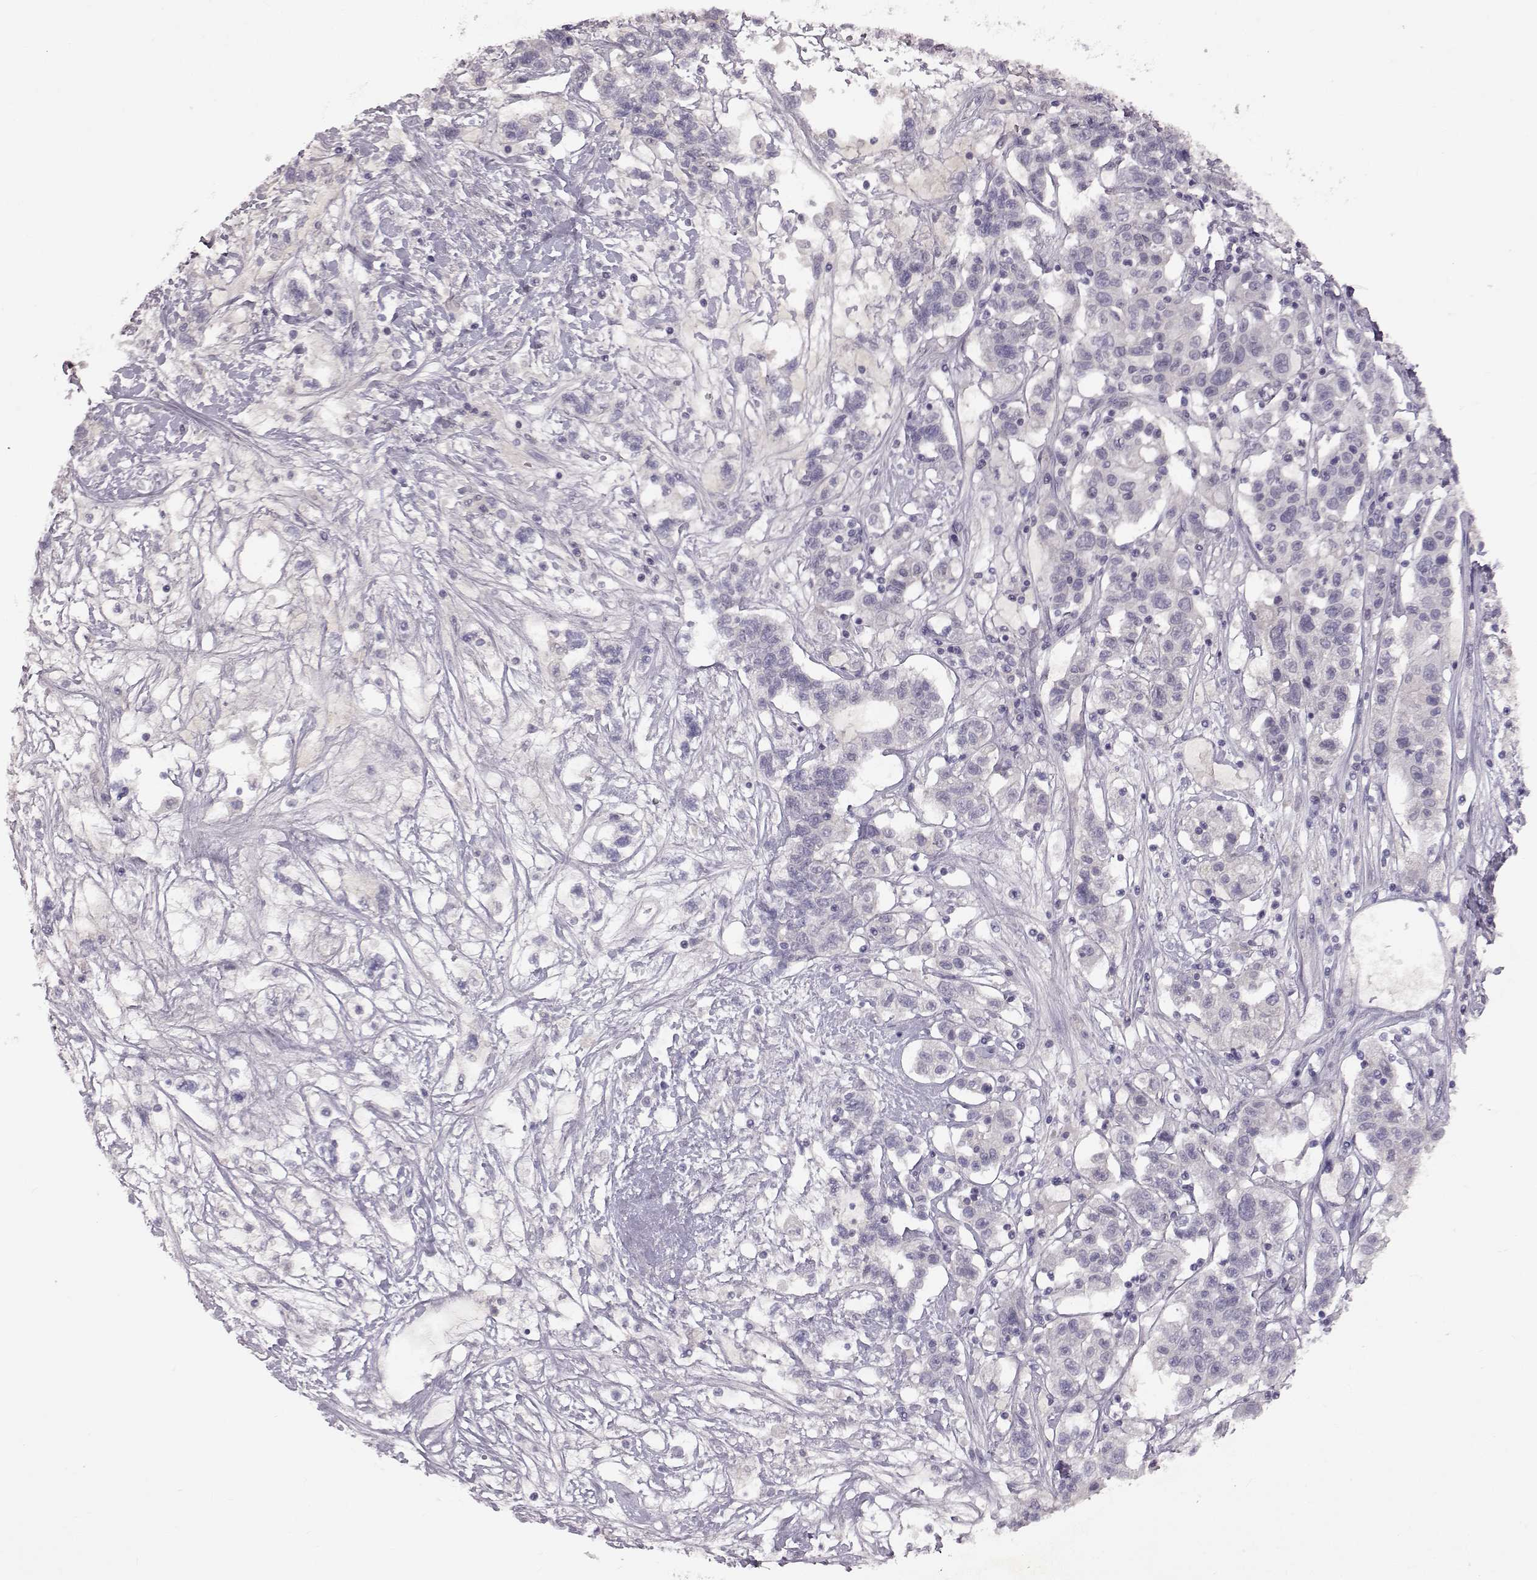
{"staining": {"intensity": "negative", "quantity": "none", "location": "none"}, "tissue": "liver cancer", "cell_type": "Tumor cells", "image_type": "cancer", "snomed": [{"axis": "morphology", "description": "Adenocarcinoma, NOS"}, {"axis": "morphology", "description": "Cholangiocarcinoma"}, {"axis": "topography", "description": "Liver"}], "caption": "This is a histopathology image of immunohistochemistry staining of liver cholangiocarcinoma, which shows no positivity in tumor cells.", "gene": "SPAG17", "patient": {"sex": "male", "age": 64}}